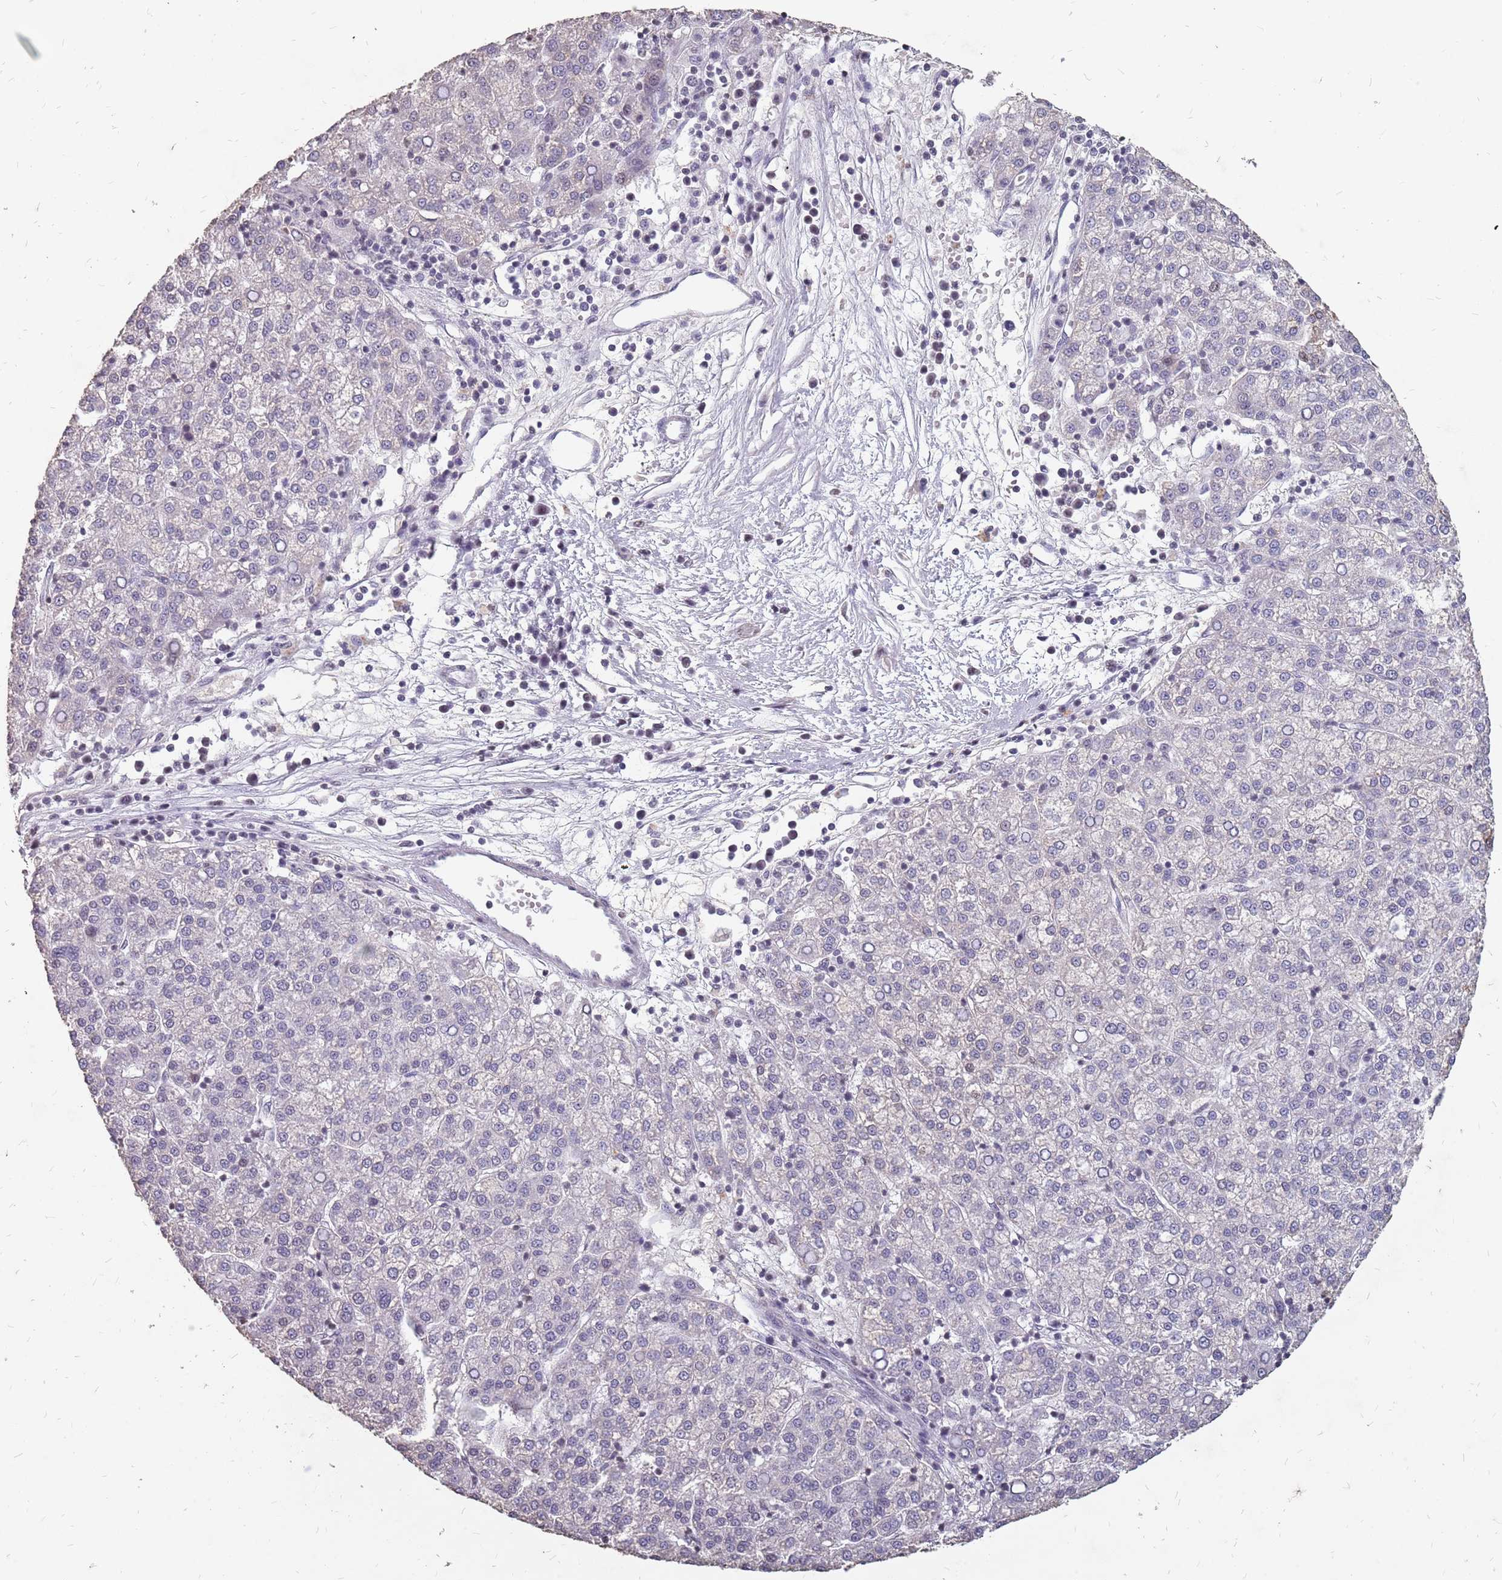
{"staining": {"intensity": "negative", "quantity": "none", "location": "none"}, "tissue": "liver cancer", "cell_type": "Tumor cells", "image_type": "cancer", "snomed": [{"axis": "morphology", "description": "Carcinoma, Hepatocellular, NOS"}, {"axis": "topography", "description": "Liver"}], "caption": "Immunohistochemistry image of neoplastic tissue: liver cancer stained with DAB (3,3'-diaminobenzidine) reveals no significant protein expression in tumor cells. (Brightfield microscopy of DAB IHC at high magnification).", "gene": "NEK6", "patient": {"sex": "female", "age": 58}}